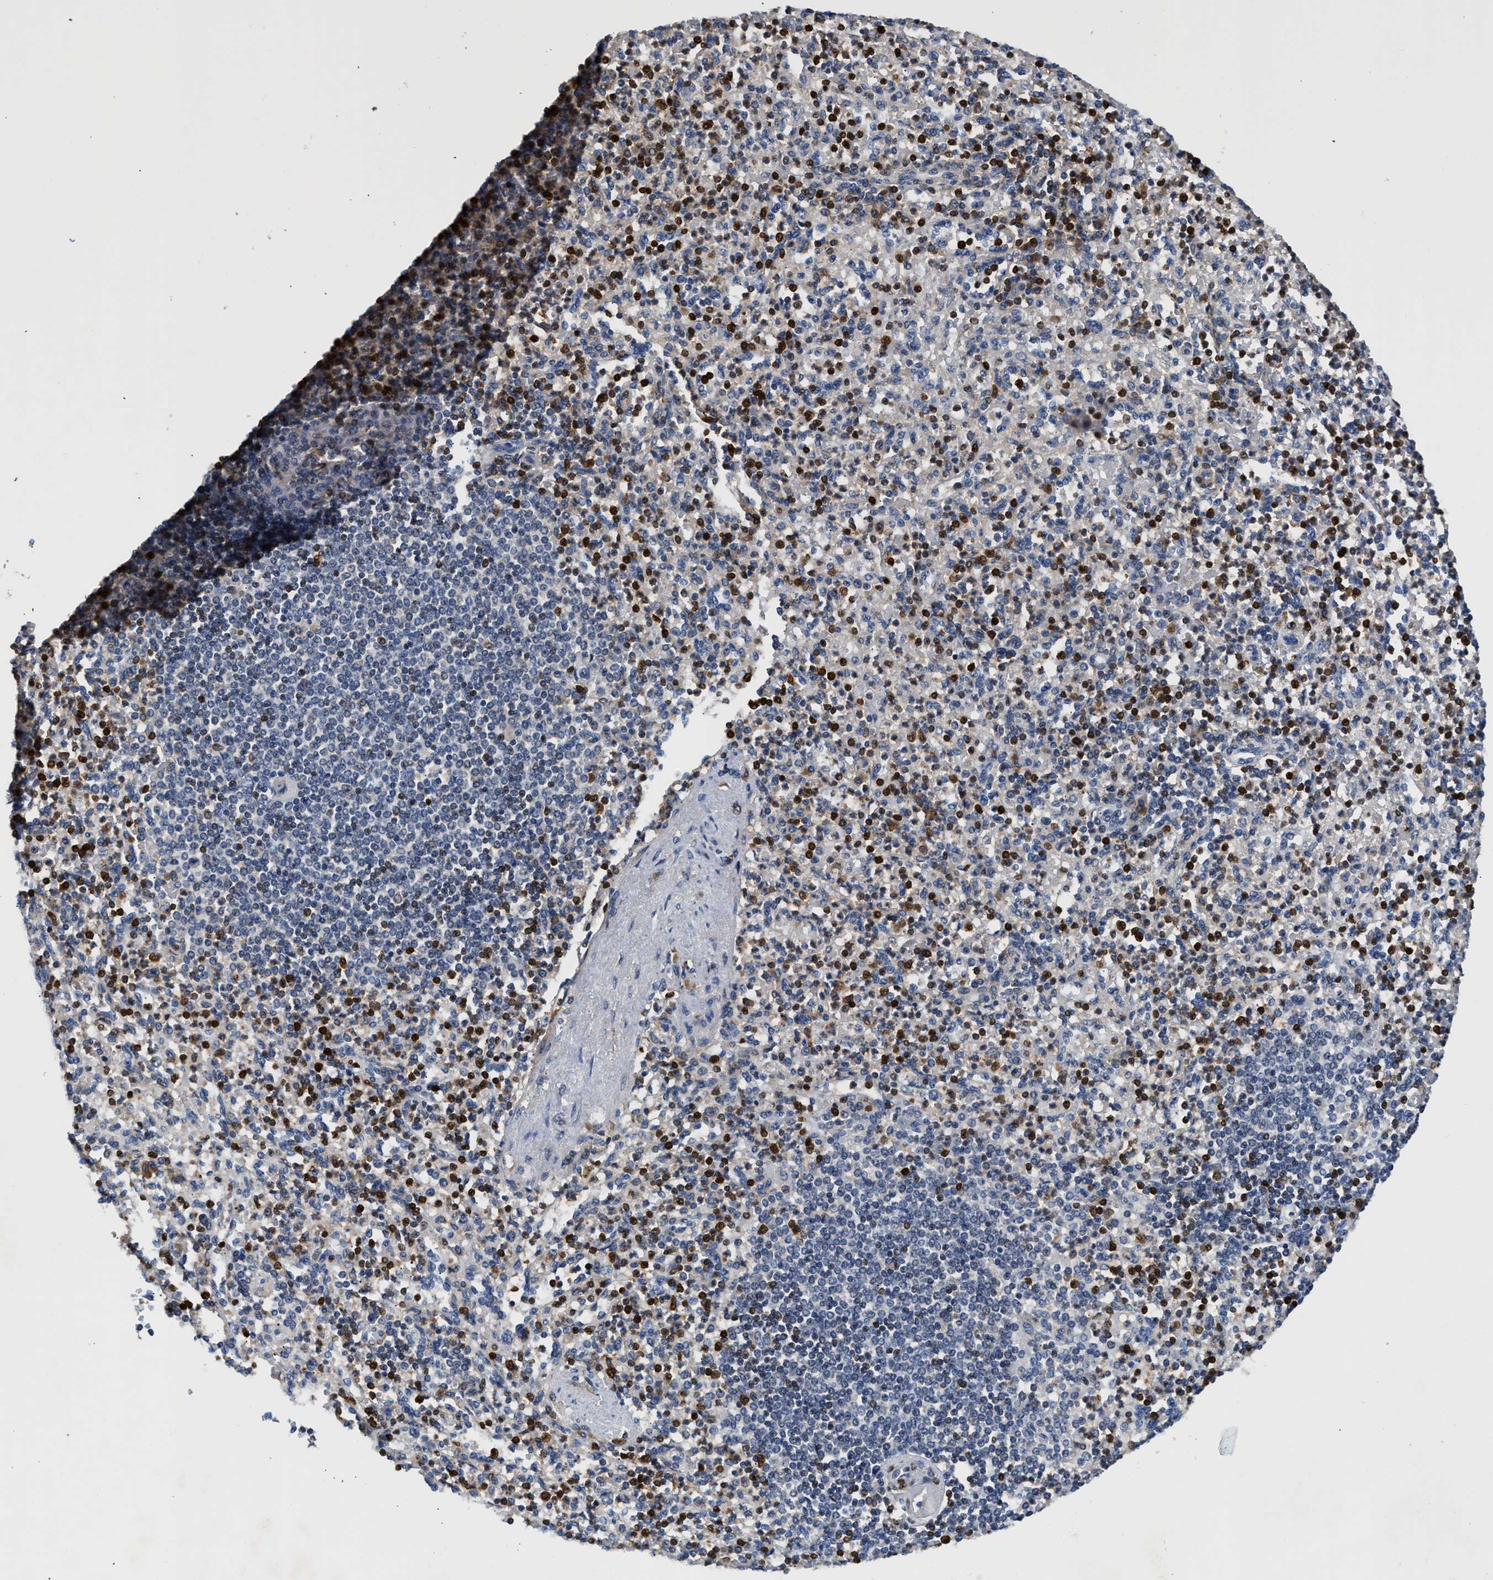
{"staining": {"intensity": "strong", "quantity": "25%-75%", "location": "cytoplasmic/membranous,nuclear"}, "tissue": "spleen", "cell_type": "Cells in red pulp", "image_type": "normal", "snomed": [{"axis": "morphology", "description": "Normal tissue, NOS"}, {"axis": "topography", "description": "Spleen"}], "caption": "Immunohistochemistry (IHC) (DAB (3,3'-diaminobenzidine)) staining of benign human spleen displays strong cytoplasmic/membranous,nuclear protein expression in approximately 25%-75% of cells in red pulp.", "gene": "SLIT2", "patient": {"sex": "female", "age": 74}}